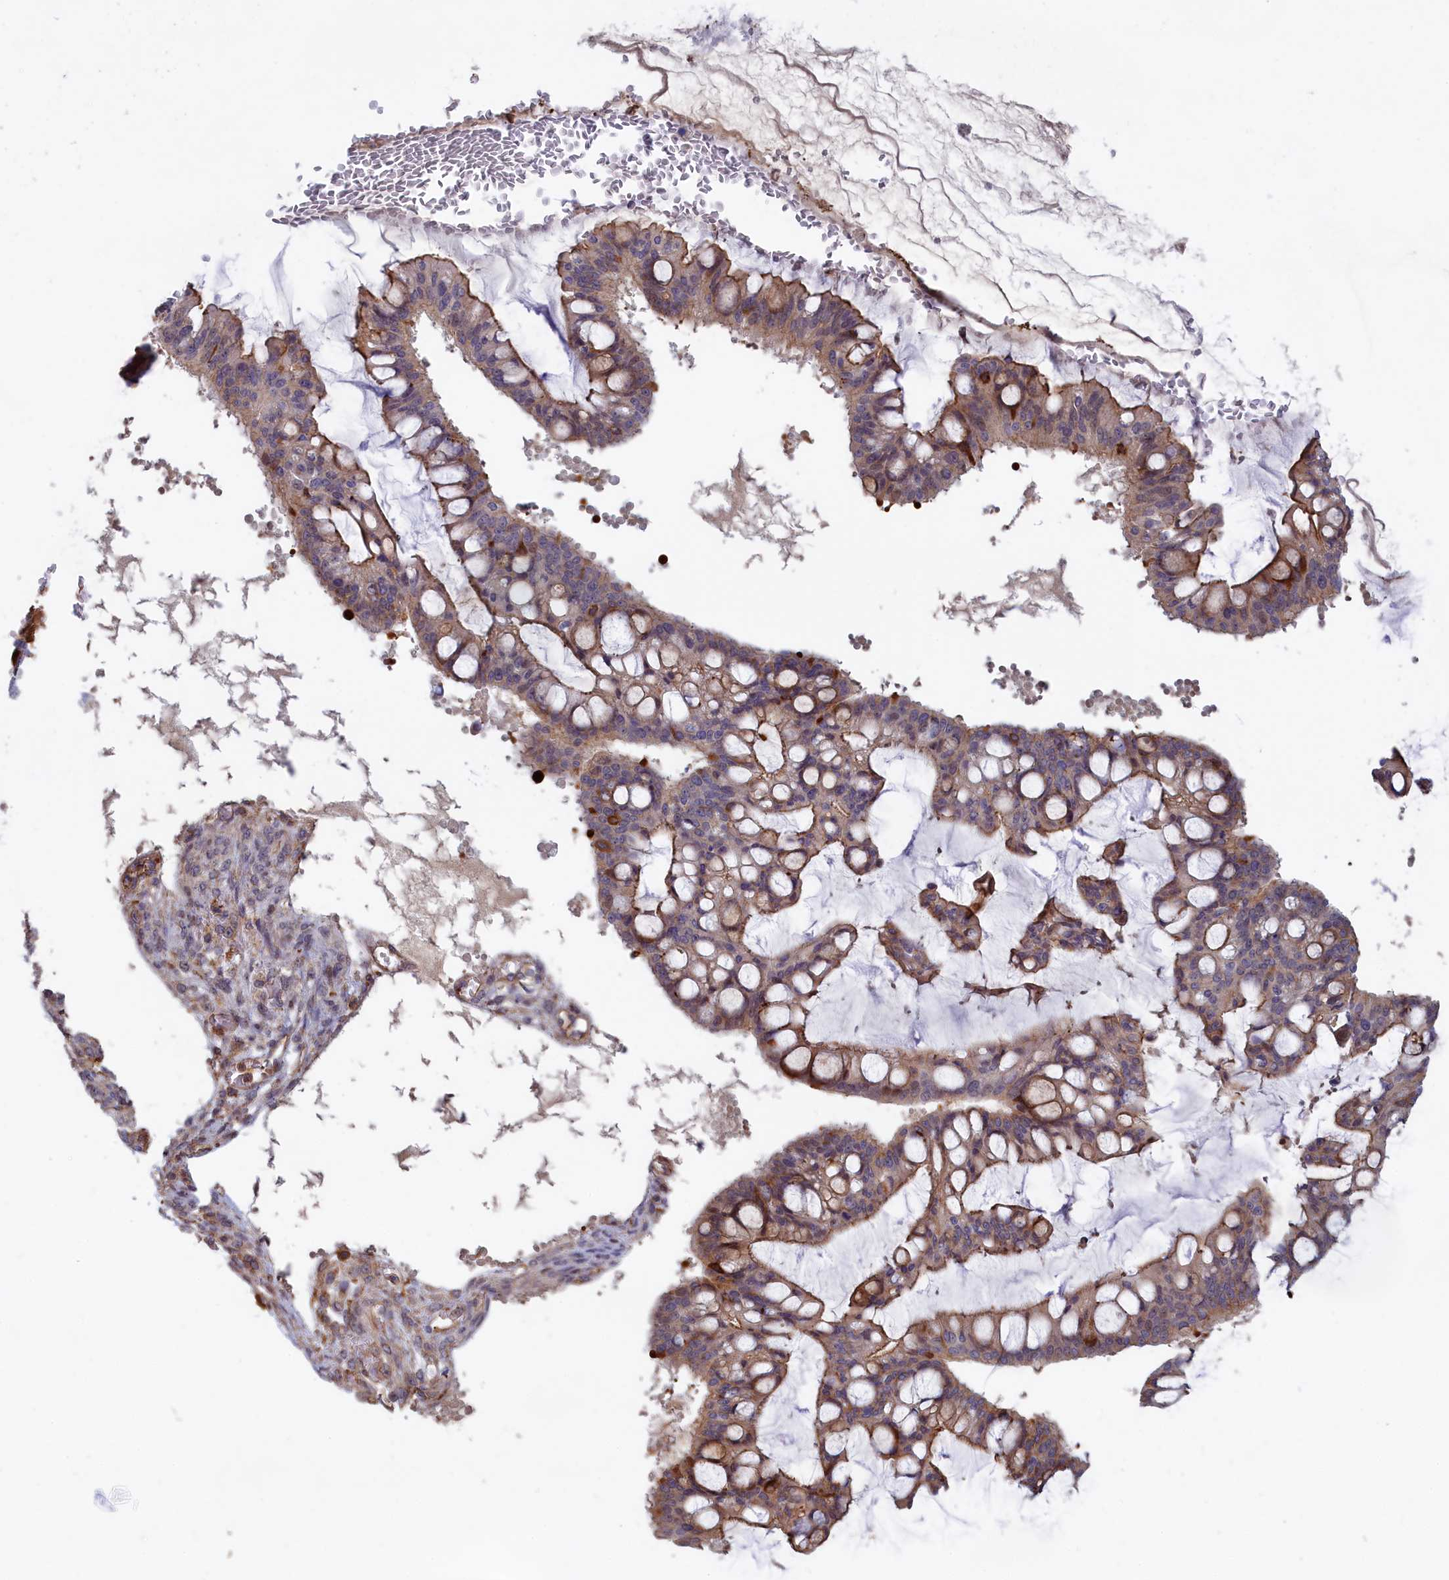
{"staining": {"intensity": "moderate", "quantity": "<25%", "location": "cytoplasmic/membranous"}, "tissue": "ovarian cancer", "cell_type": "Tumor cells", "image_type": "cancer", "snomed": [{"axis": "morphology", "description": "Cystadenocarcinoma, mucinous, NOS"}, {"axis": "topography", "description": "Ovary"}], "caption": "Protein expression analysis of human ovarian mucinous cystadenocarcinoma reveals moderate cytoplasmic/membranous expression in approximately <25% of tumor cells.", "gene": "ANKRD27", "patient": {"sex": "female", "age": 73}}